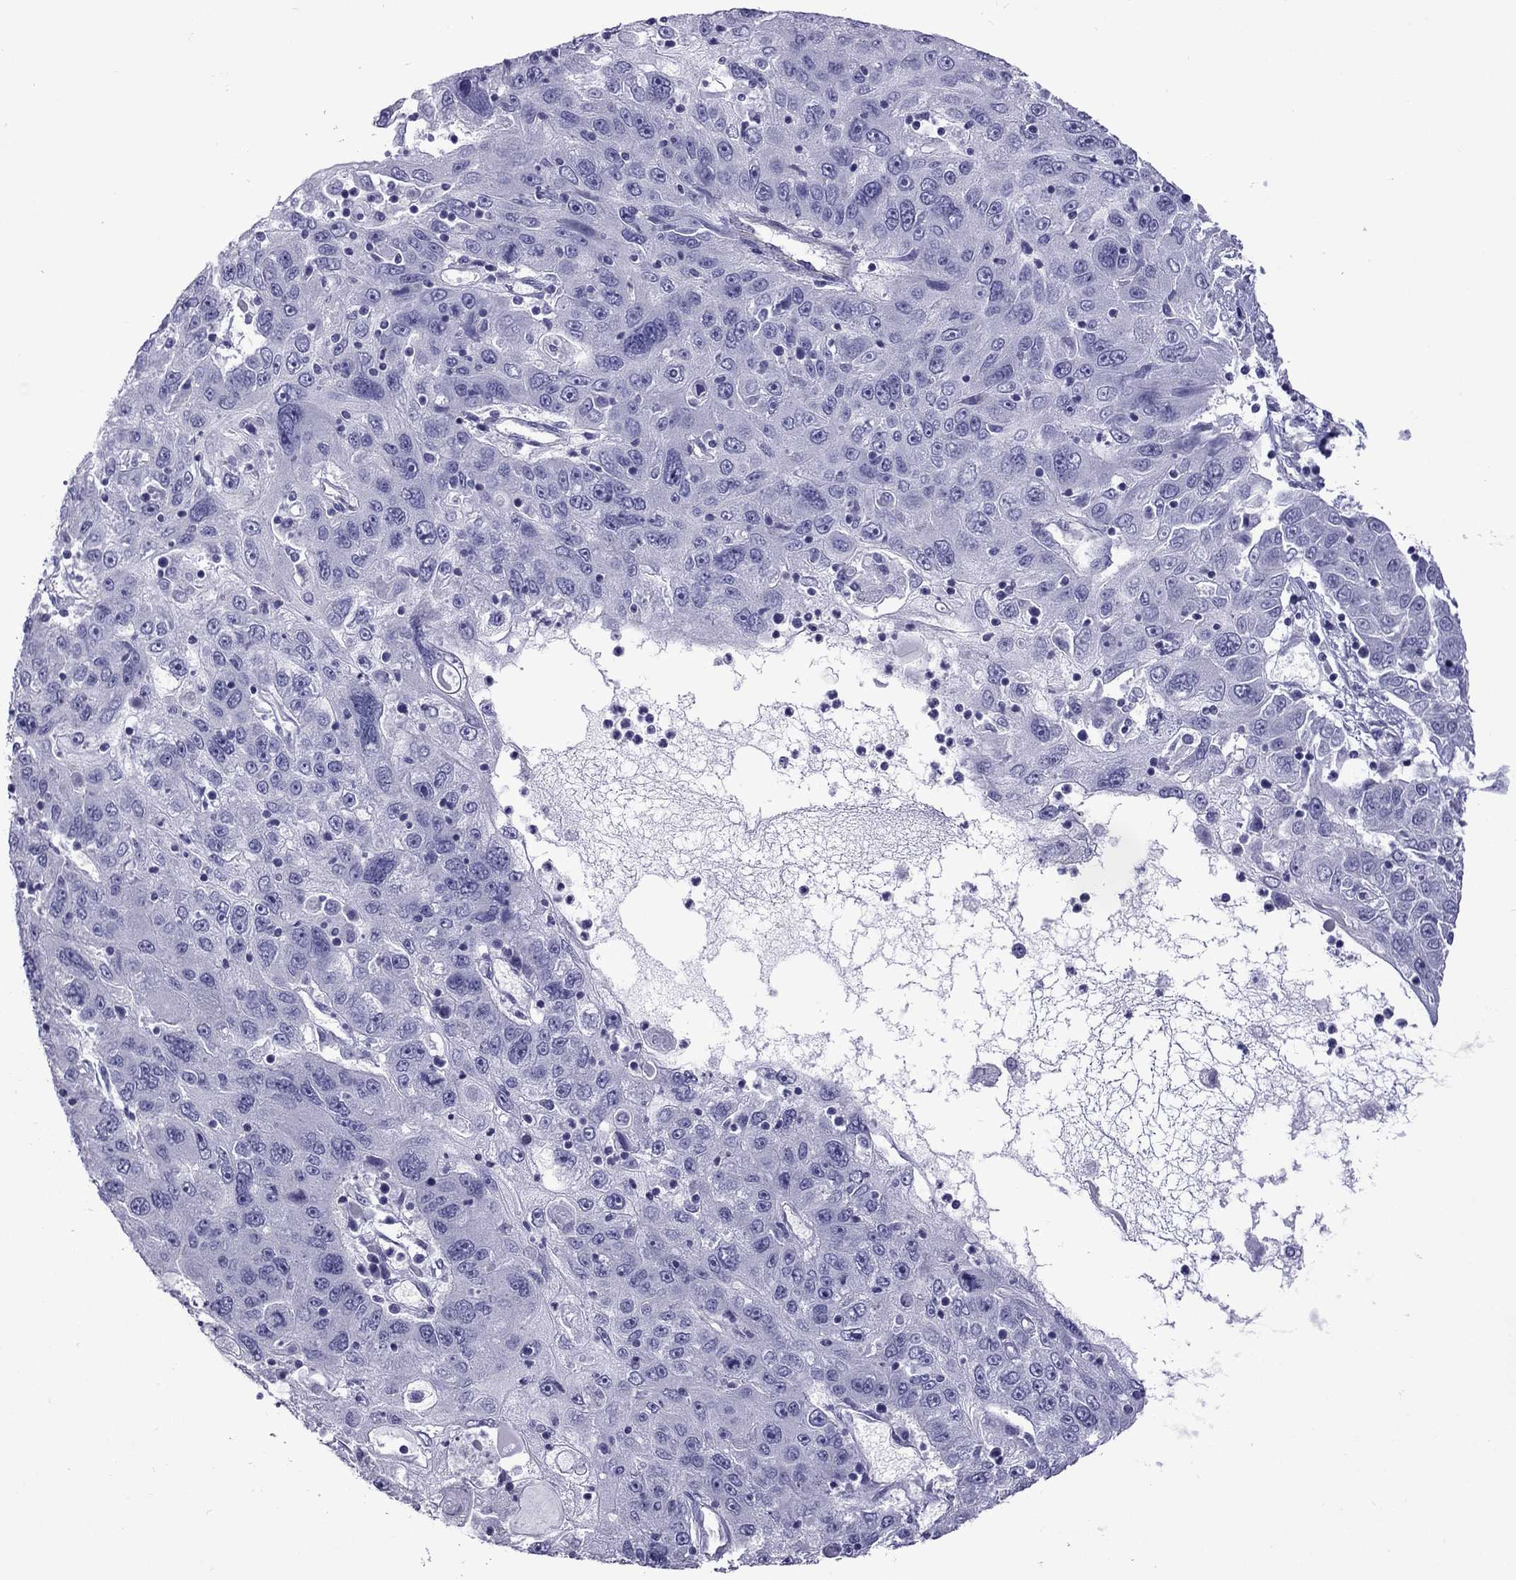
{"staining": {"intensity": "negative", "quantity": "none", "location": "none"}, "tissue": "stomach cancer", "cell_type": "Tumor cells", "image_type": "cancer", "snomed": [{"axis": "morphology", "description": "Adenocarcinoma, NOS"}, {"axis": "topography", "description": "Stomach"}], "caption": "An IHC histopathology image of stomach cancer (adenocarcinoma) is shown. There is no staining in tumor cells of stomach cancer (adenocarcinoma). The staining was performed using DAB (3,3'-diaminobenzidine) to visualize the protein expression in brown, while the nuclei were stained in blue with hematoxylin (Magnification: 20x).", "gene": "MYL11", "patient": {"sex": "male", "age": 56}}